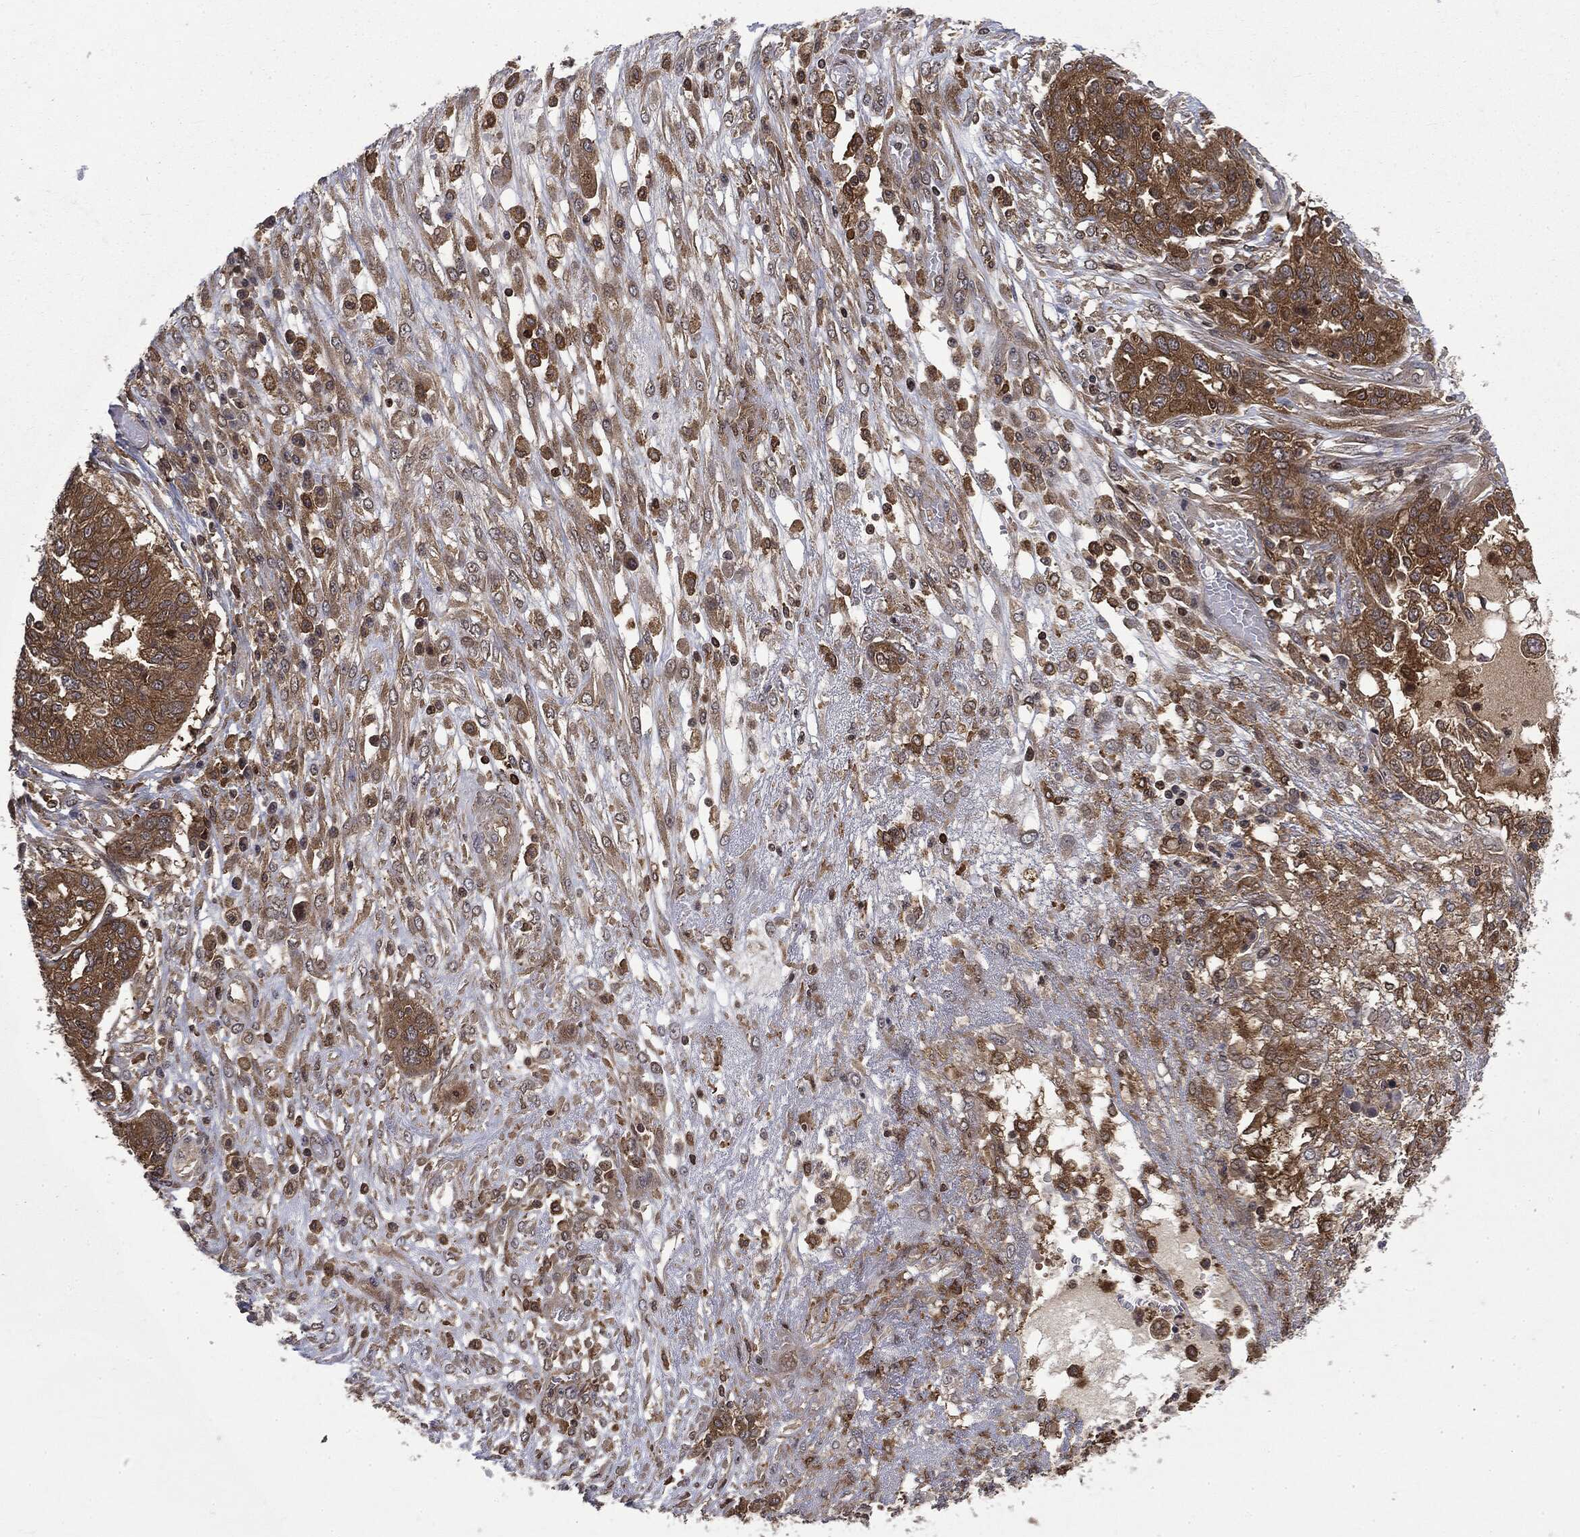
{"staining": {"intensity": "strong", "quantity": ">75%", "location": "cytoplasmic/membranous"}, "tissue": "ovarian cancer", "cell_type": "Tumor cells", "image_type": "cancer", "snomed": [{"axis": "morphology", "description": "Cystadenocarcinoma, serous, NOS"}, {"axis": "topography", "description": "Ovary"}], "caption": "Immunohistochemistry (DAB) staining of human ovarian cancer reveals strong cytoplasmic/membranous protein expression in about >75% of tumor cells.", "gene": "SNX5", "patient": {"sex": "female", "age": 67}}